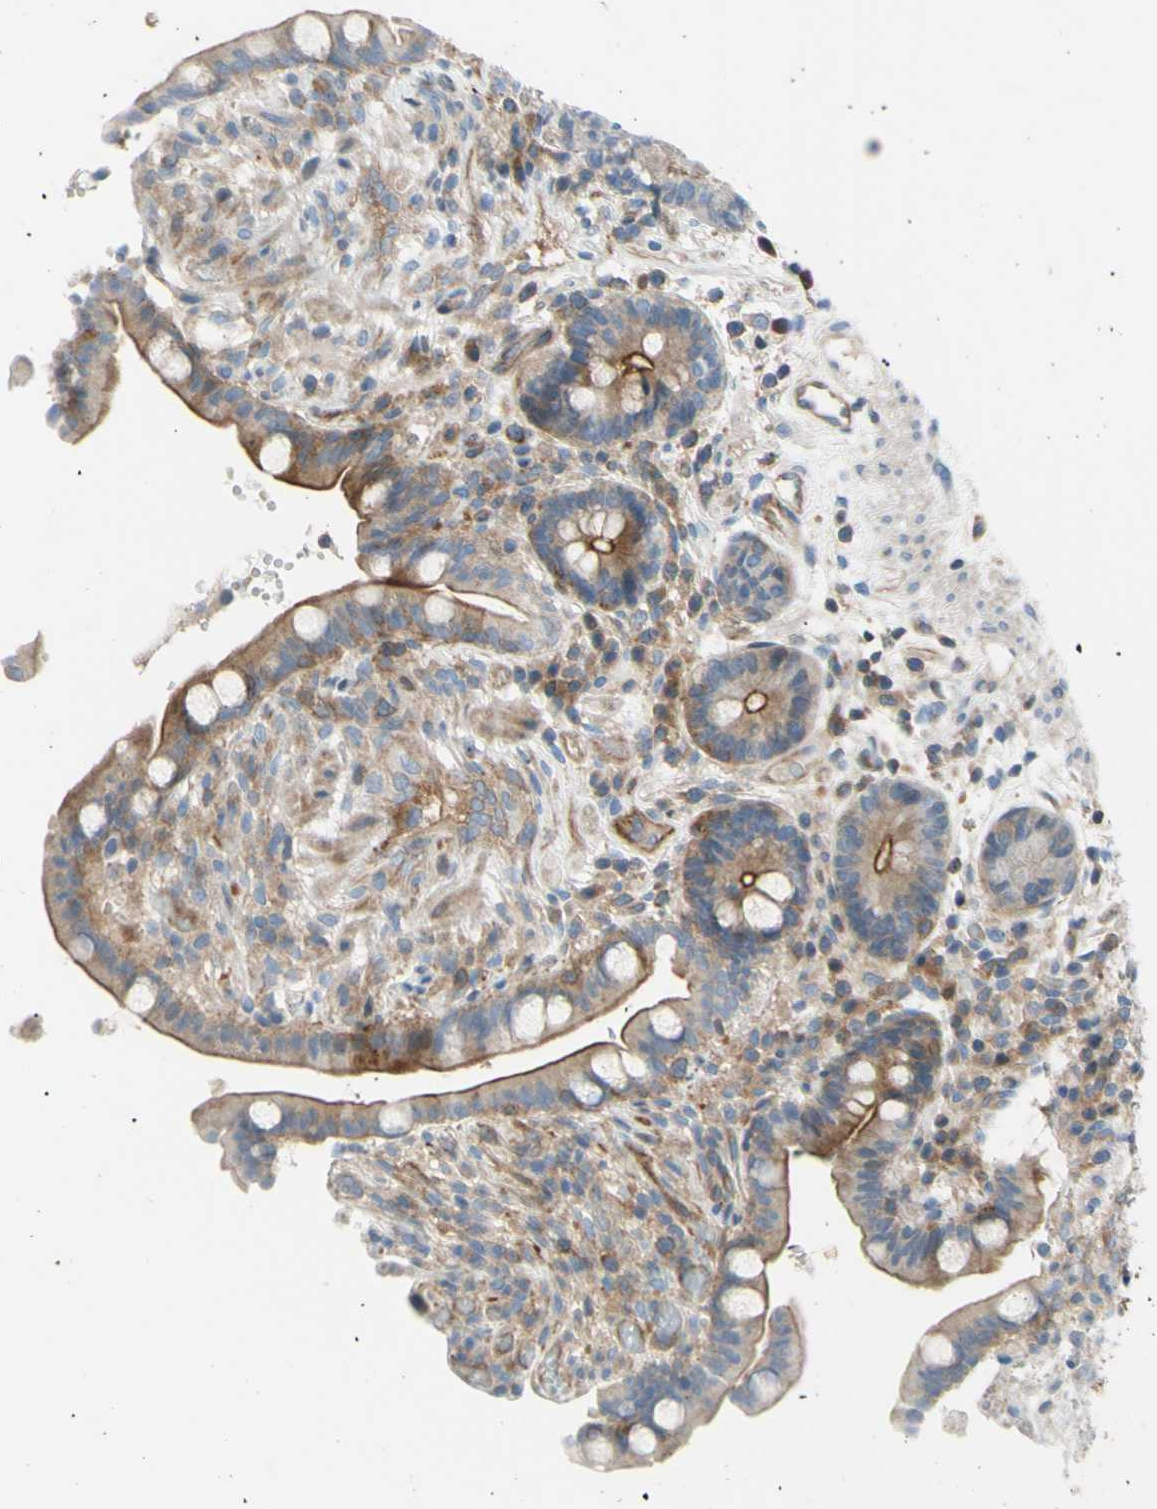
{"staining": {"intensity": "weak", "quantity": "25%-75%", "location": "cytoplasmic/membranous"}, "tissue": "colon", "cell_type": "Endothelial cells", "image_type": "normal", "snomed": [{"axis": "morphology", "description": "Normal tissue, NOS"}, {"axis": "topography", "description": "Colon"}], "caption": "Immunohistochemistry (IHC) of normal human colon displays low levels of weak cytoplasmic/membranous staining in about 25%-75% of endothelial cells.", "gene": "PAK2", "patient": {"sex": "male", "age": 73}}